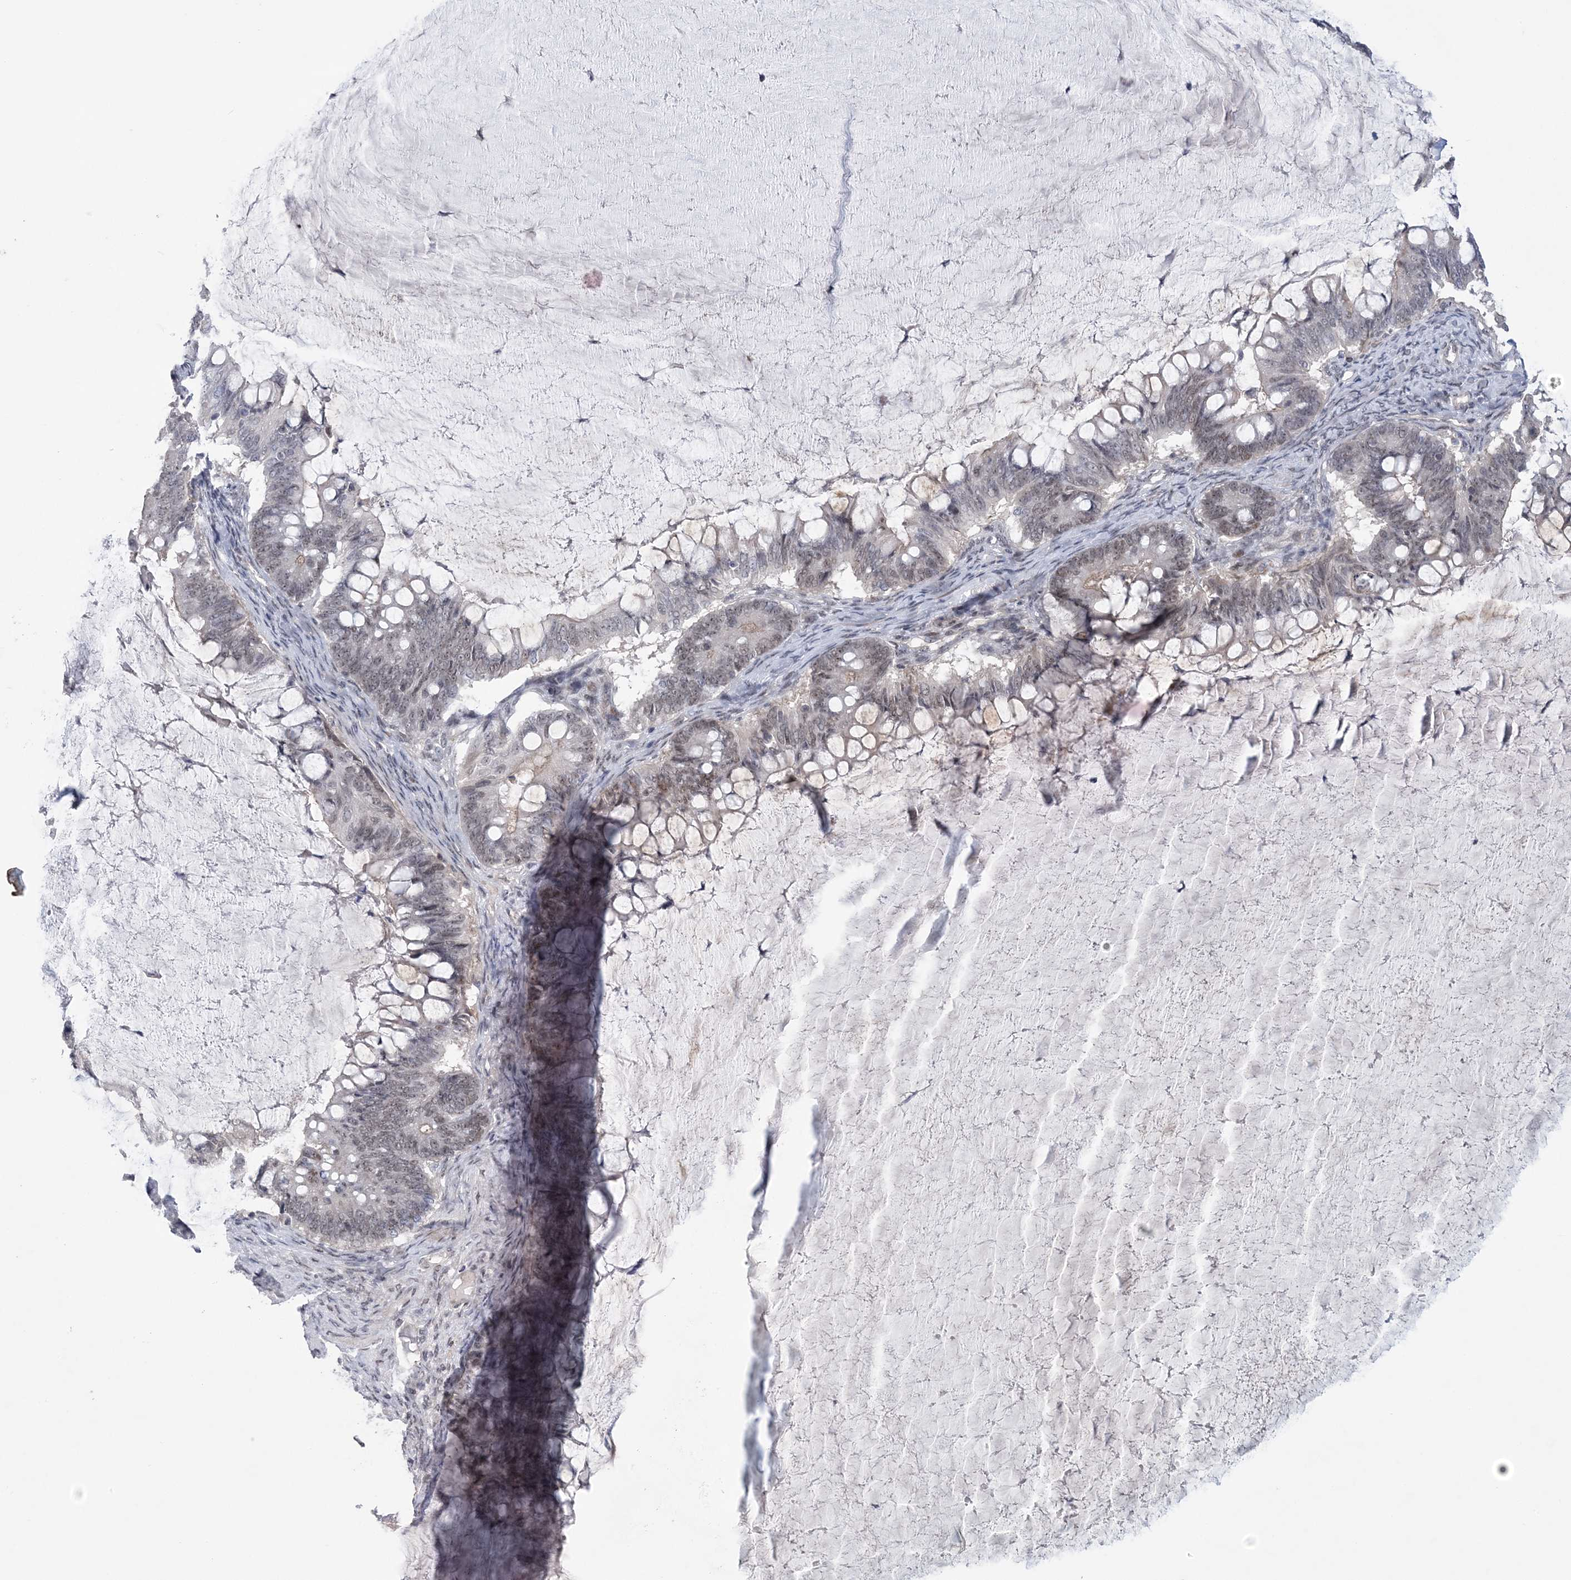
{"staining": {"intensity": "weak", "quantity": "25%-75%", "location": "nuclear"}, "tissue": "ovarian cancer", "cell_type": "Tumor cells", "image_type": "cancer", "snomed": [{"axis": "morphology", "description": "Cystadenocarcinoma, mucinous, NOS"}, {"axis": "topography", "description": "Ovary"}], "caption": "Ovarian cancer was stained to show a protein in brown. There is low levels of weak nuclear expression in approximately 25%-75% of tumor cells.", "gene": "HOMEZ", "patient": {"sex": "female", "age": 61}}